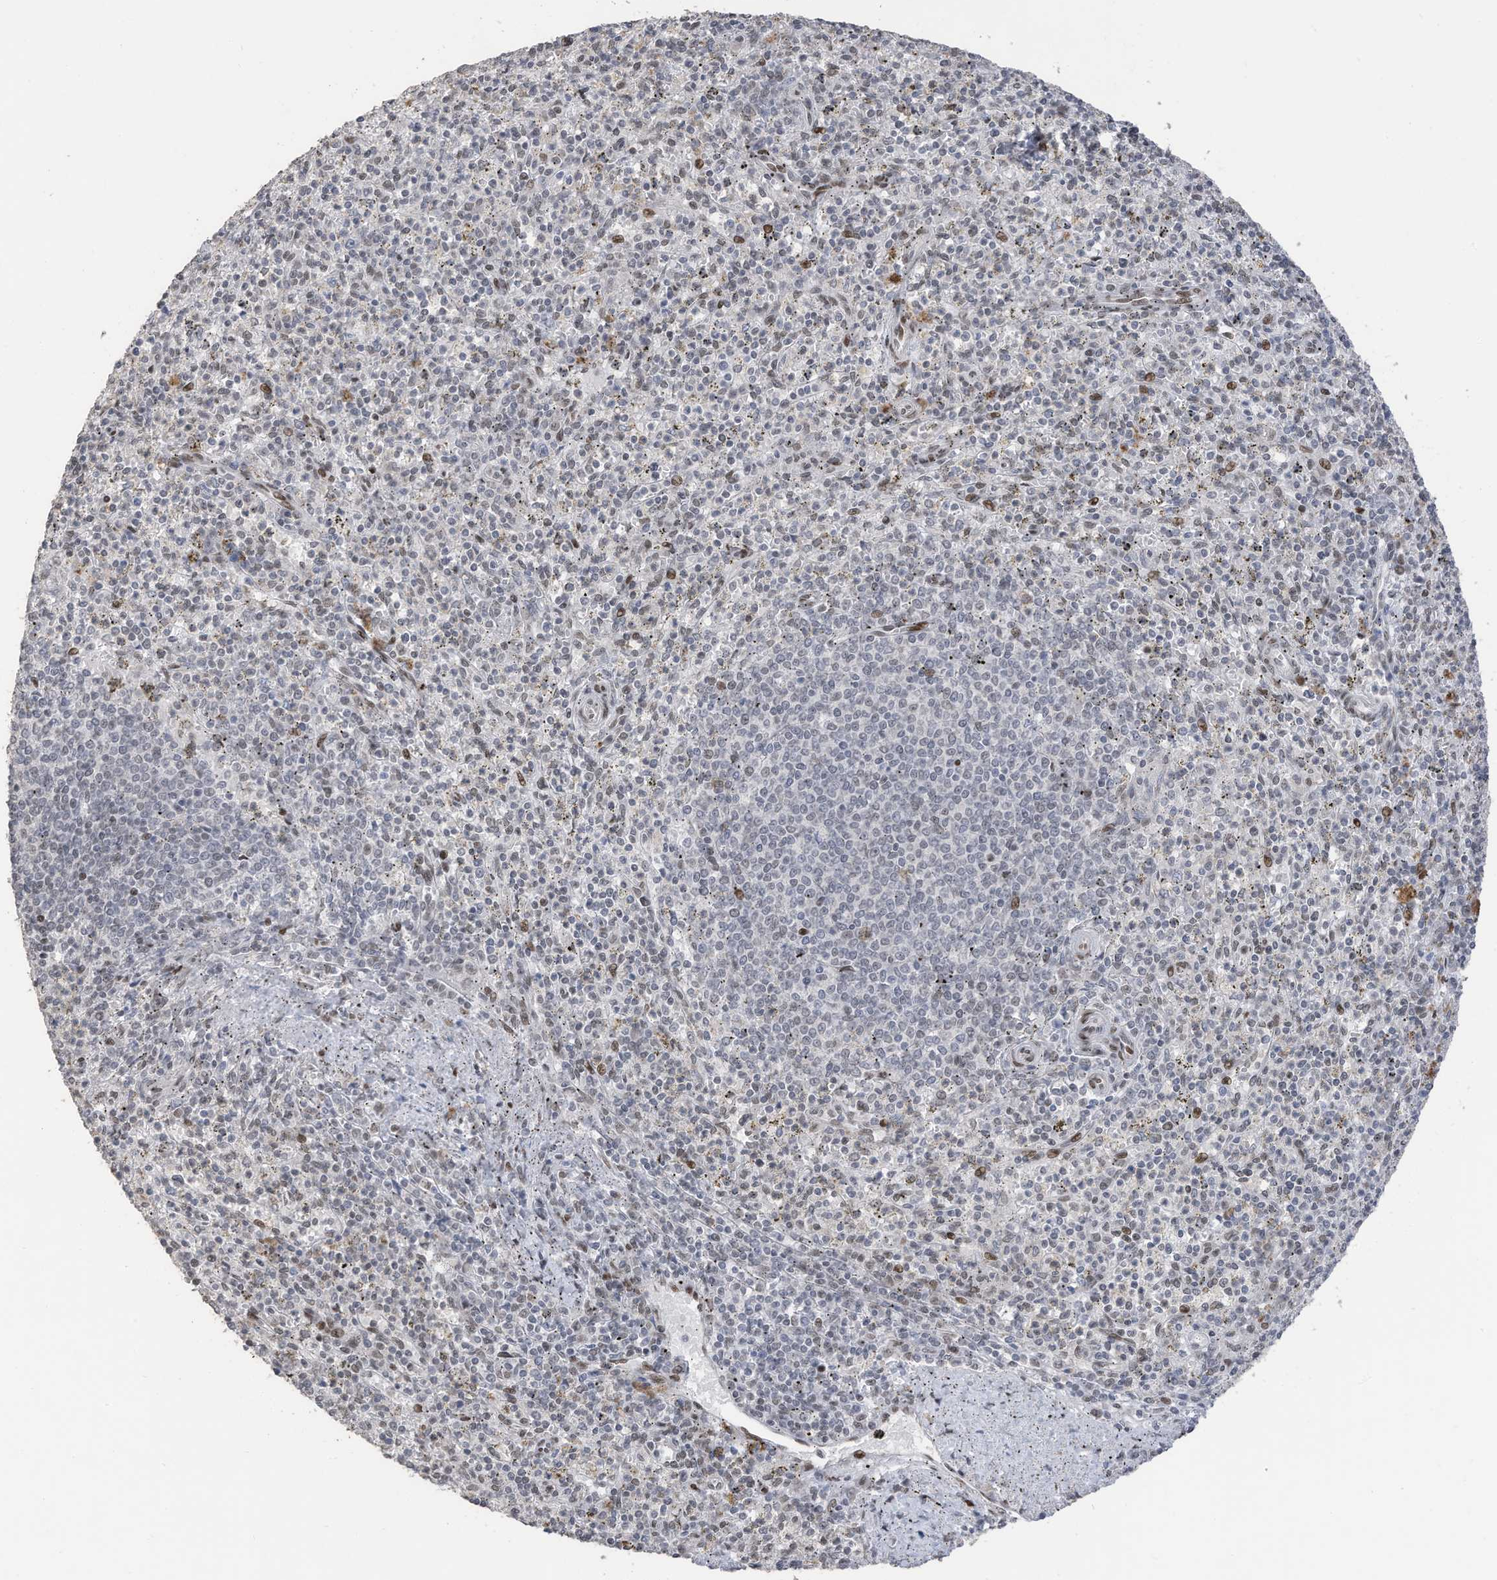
{"staining": {"intensity": "weak", "quantity": "<25%", "location": "nuclear"}, "tissue": "spleen", "cell_type": "Cells in red pulp", "image_type": "normal", "snomed": [{"axis": "morphology", "description": "Normal tissue, NOS"}, {"axis": "topography", "description": "Spleen"}], "caption": "Immunohistochemistry (IHC) photomicrograph of benign human spleen stained for a protein (brown), which displays no expression in cells in red pulp. (DAB immunohistochemistry (IHC) visualized using brightfield microscopy, high magnification).", "gene": "RABL3", "patient": {"sex": "male", "age": 72}}